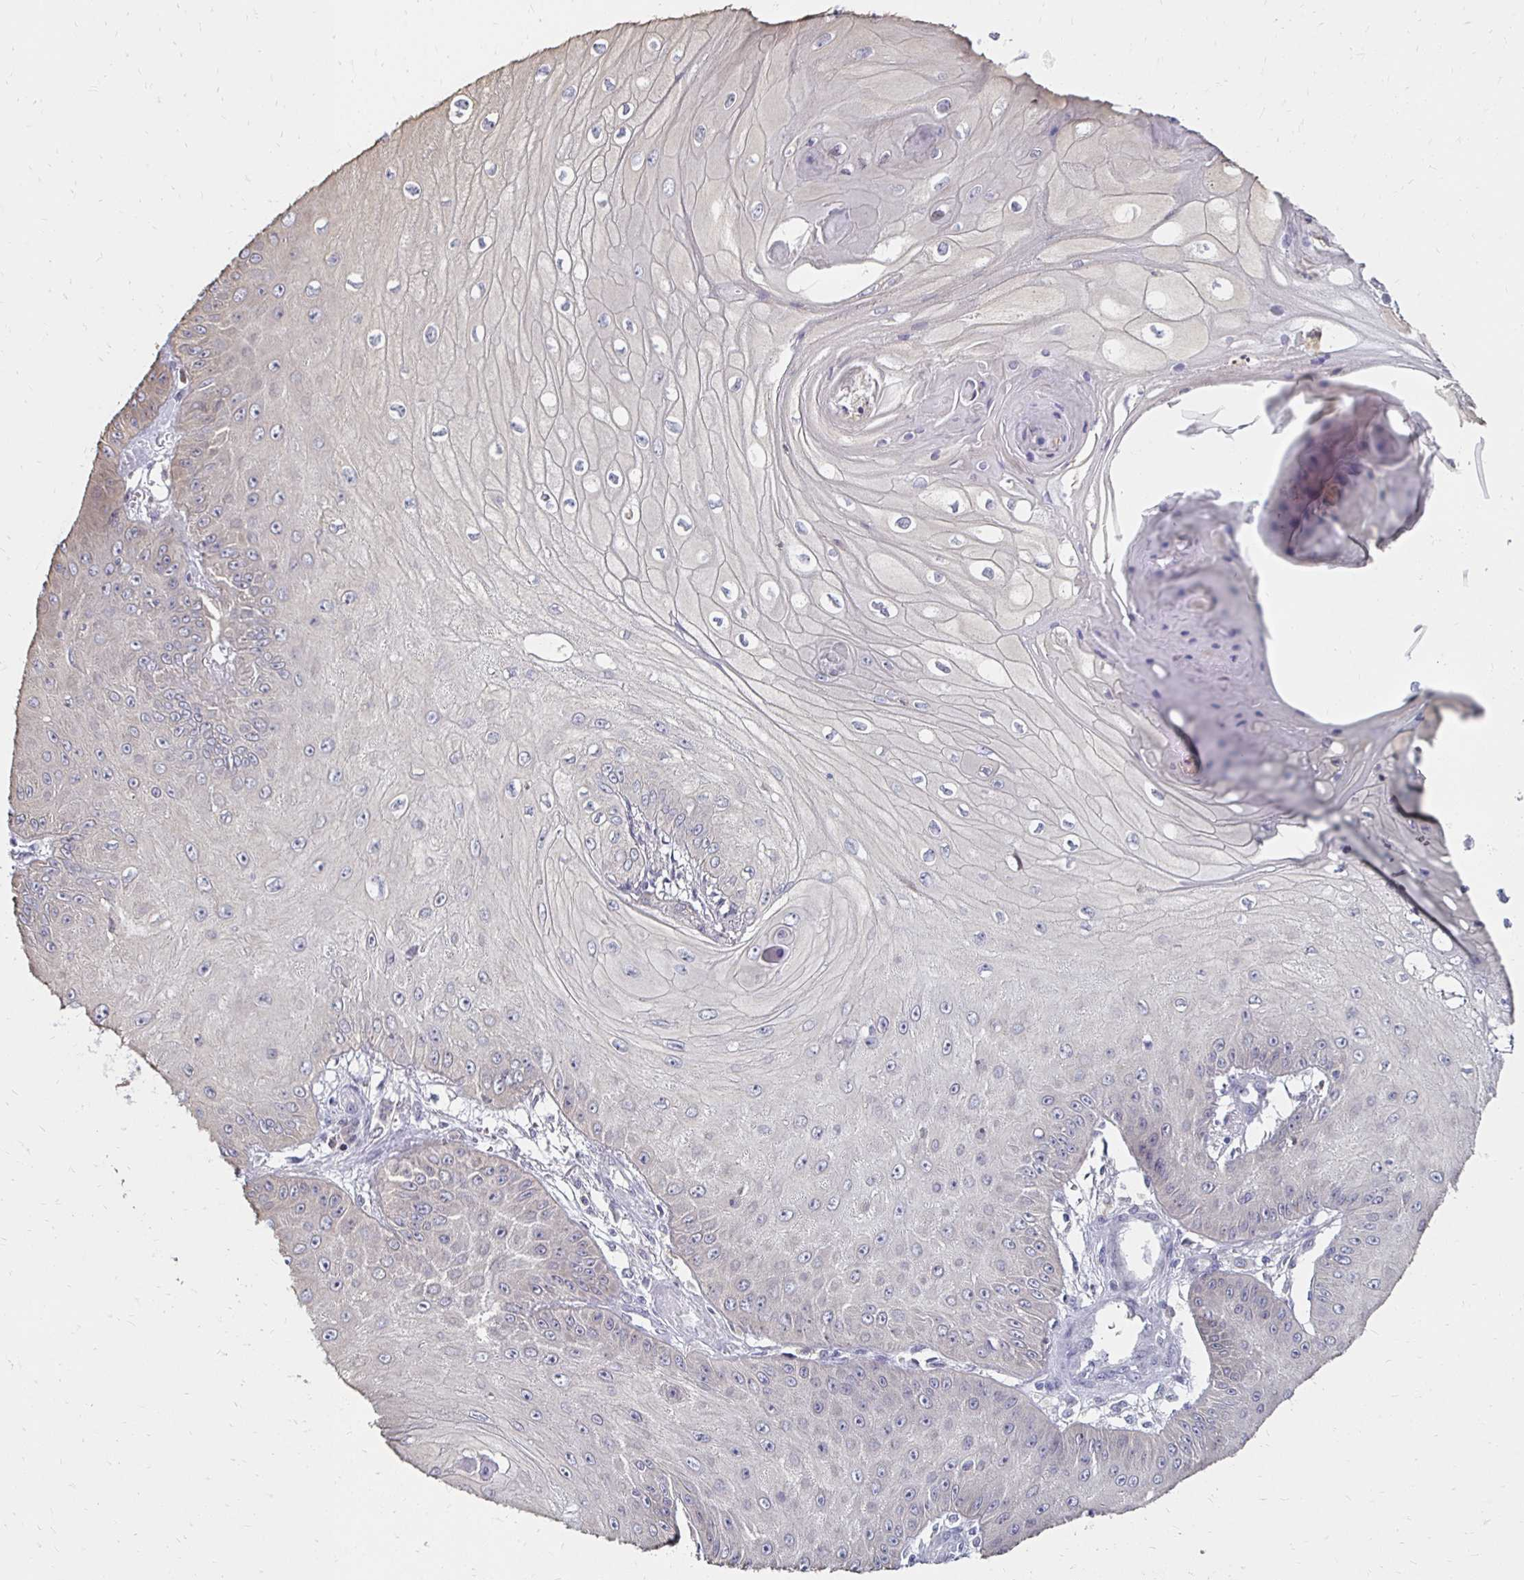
{"staining": {"intensity": "negative", "quantity": "none", "location": "none"}, "tissue": "skin cancer", "cell_type": "Tumor cells", "image_type": "cancer", "snomed": [{"axis": "morphology", "description": "Squamous cell carcinoma, NOS"}, {"axis": "topography", "description": "Skin"}], "caption": "IHC micrograph of squamous cell carcinoma (skin) stained for a protein (brown), which displays no expression in tumor cells.", "gene": "PADI2", "patient": {"sex": "male", "age": 70}}